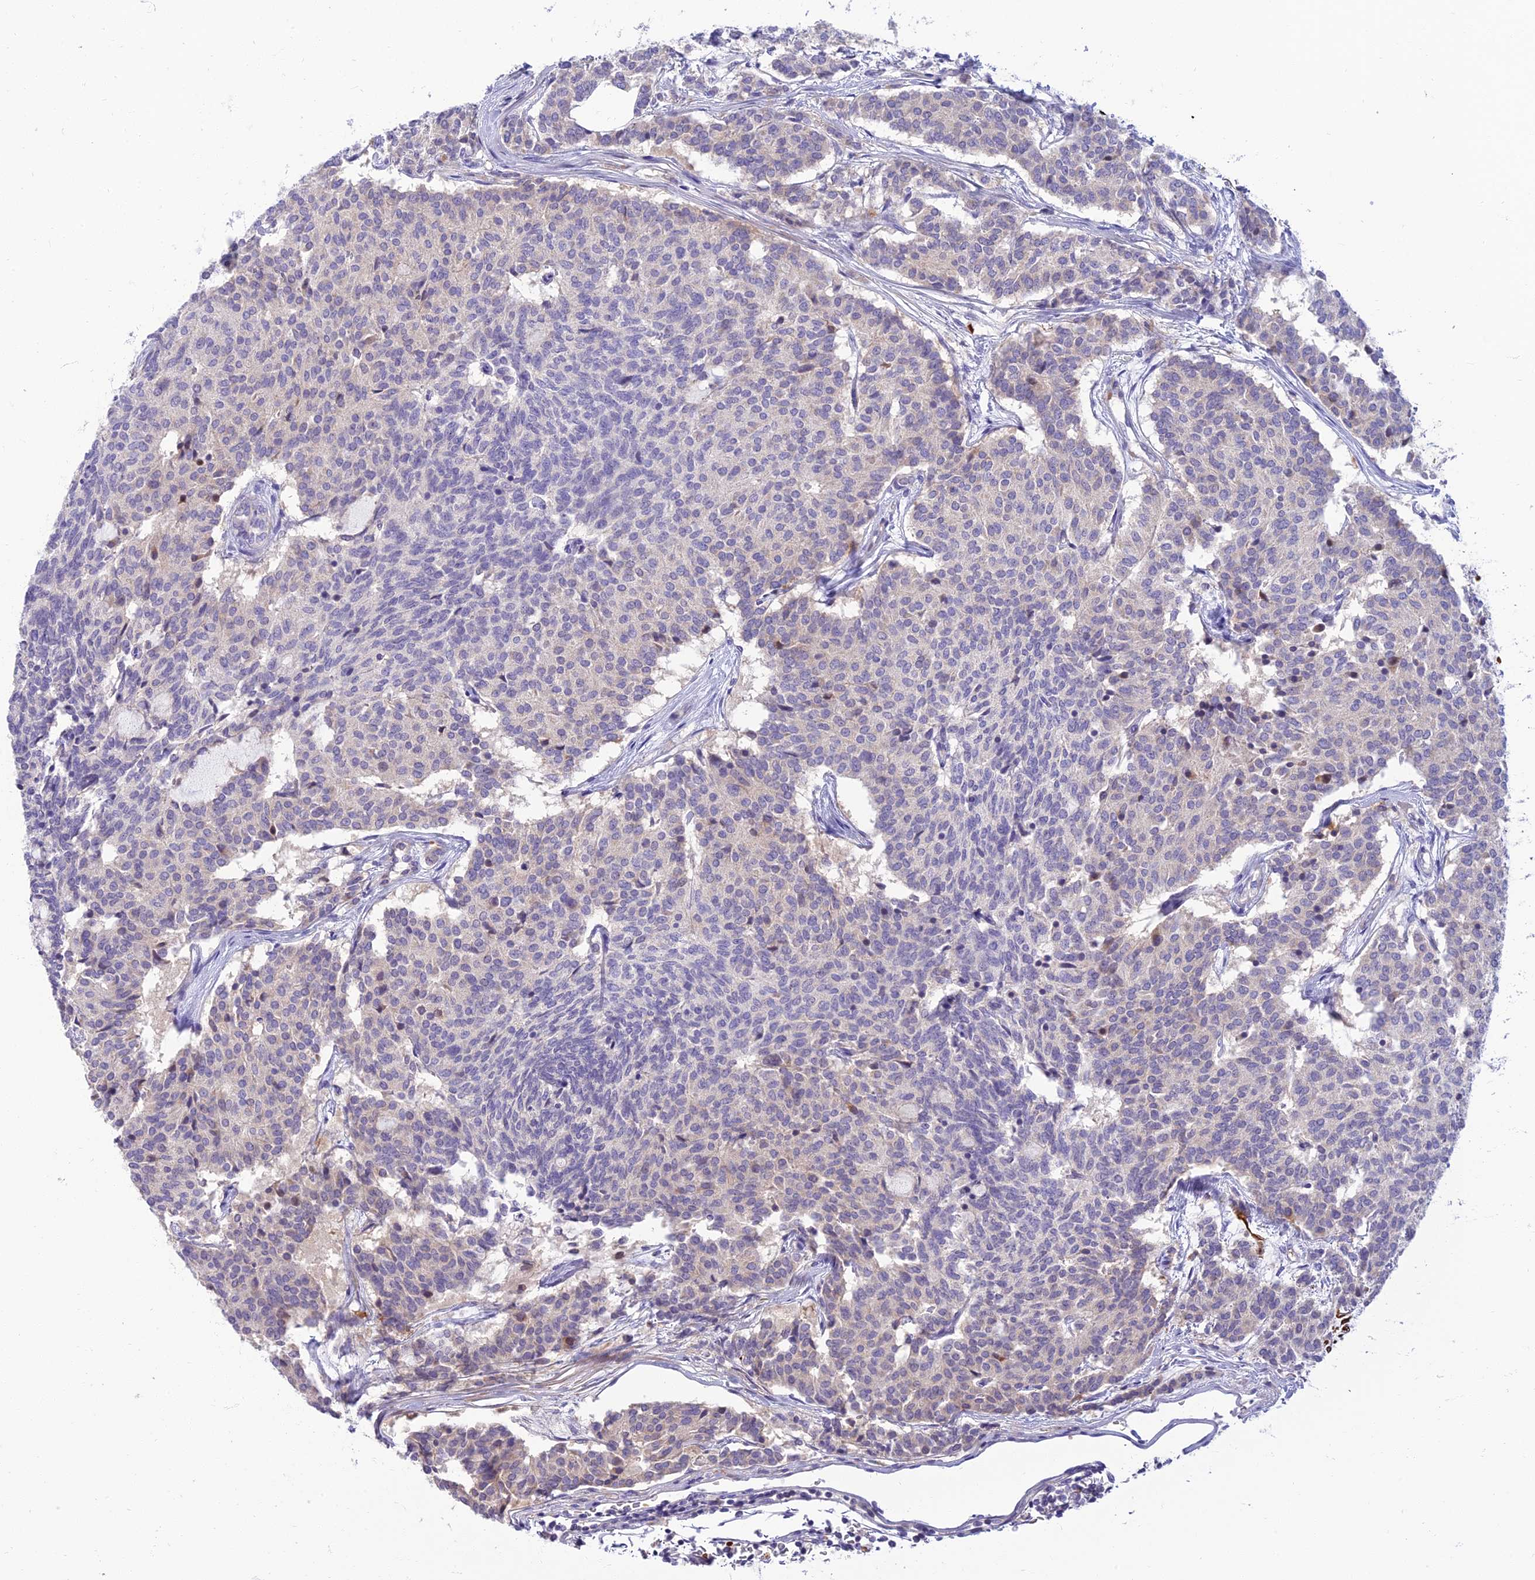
{"staining": {"intensity": "negative", "quantity": "none", "location": "none"}, "tissue": "carcinoid", "cell_type": "Tumor cells", "image_type": "cancer", "snomed": [{"axis": "morphology", "description": "Carcinoid, malignant, NOS"}, {"axis": "topography", "description": "Pancreas"}], "caption": "A histopathology image of human carcinoid is negative for staining in tumor cells.", "gene": "CLIP4", "patient": {"sex": "female", "age": 54}}